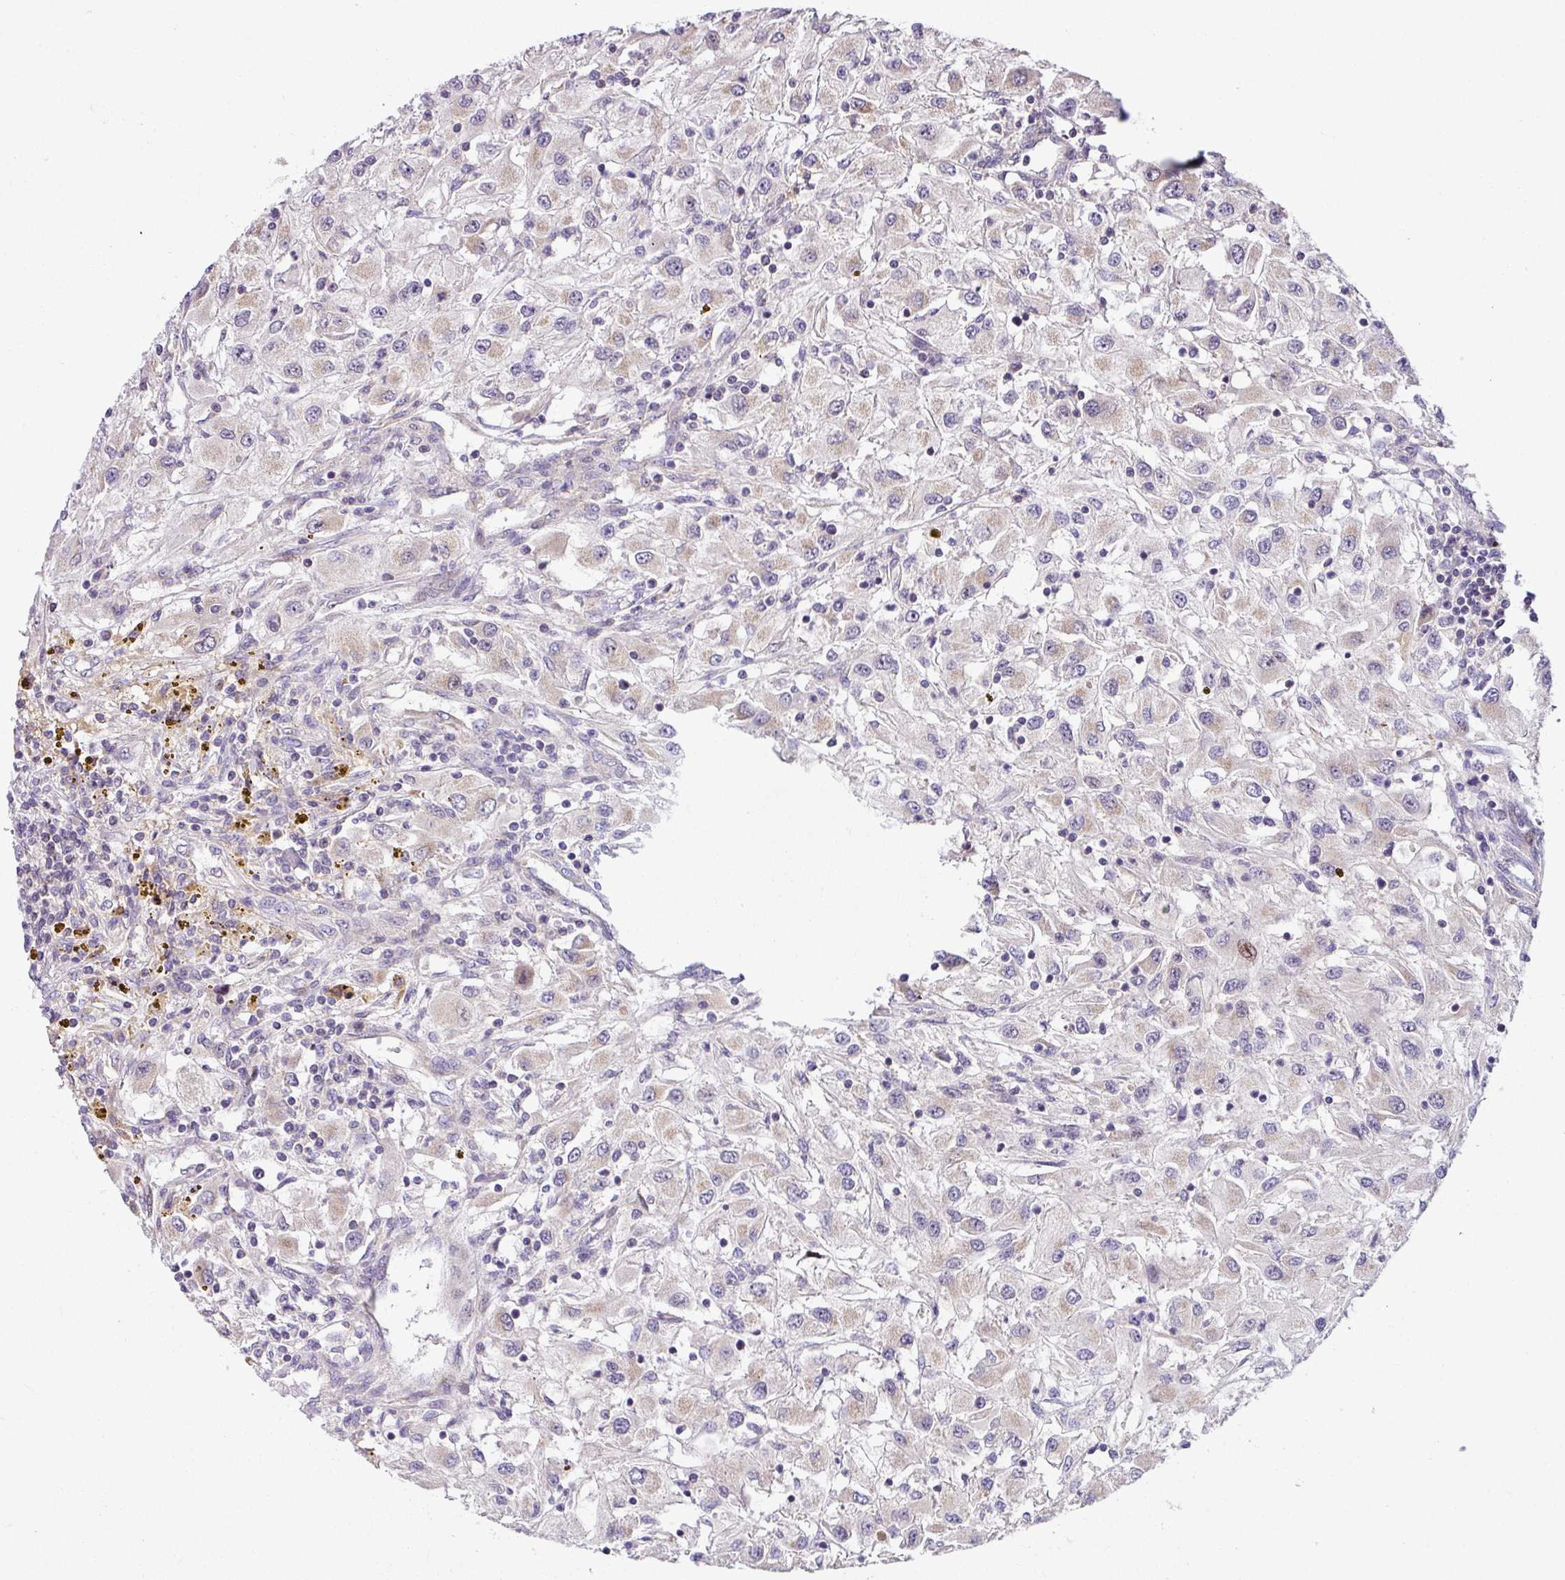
{"staining": {"intensity": "moderate", "quantity": "<25%", "location": "cytoplasmic/membranous"}, "tissue": "renal cancer", "cell_type": "Tumor cells", "image_type": "cancer", "snomed": [{"axis": "morphology", "description": "Adenocarcinoma, NOS"}, {"axis": "topography", "description": "Kidney"}], "caption": "Immunohistochemistry histopathology image of renal cancer (adenocarcinoma) stained for a protein (brown), which displays low levels of moderate cytoplasmic/membranous positivity in about <25% of tumor cells.", "gene": "SARS2", "patient": {"sex": "female", "age": 67}}